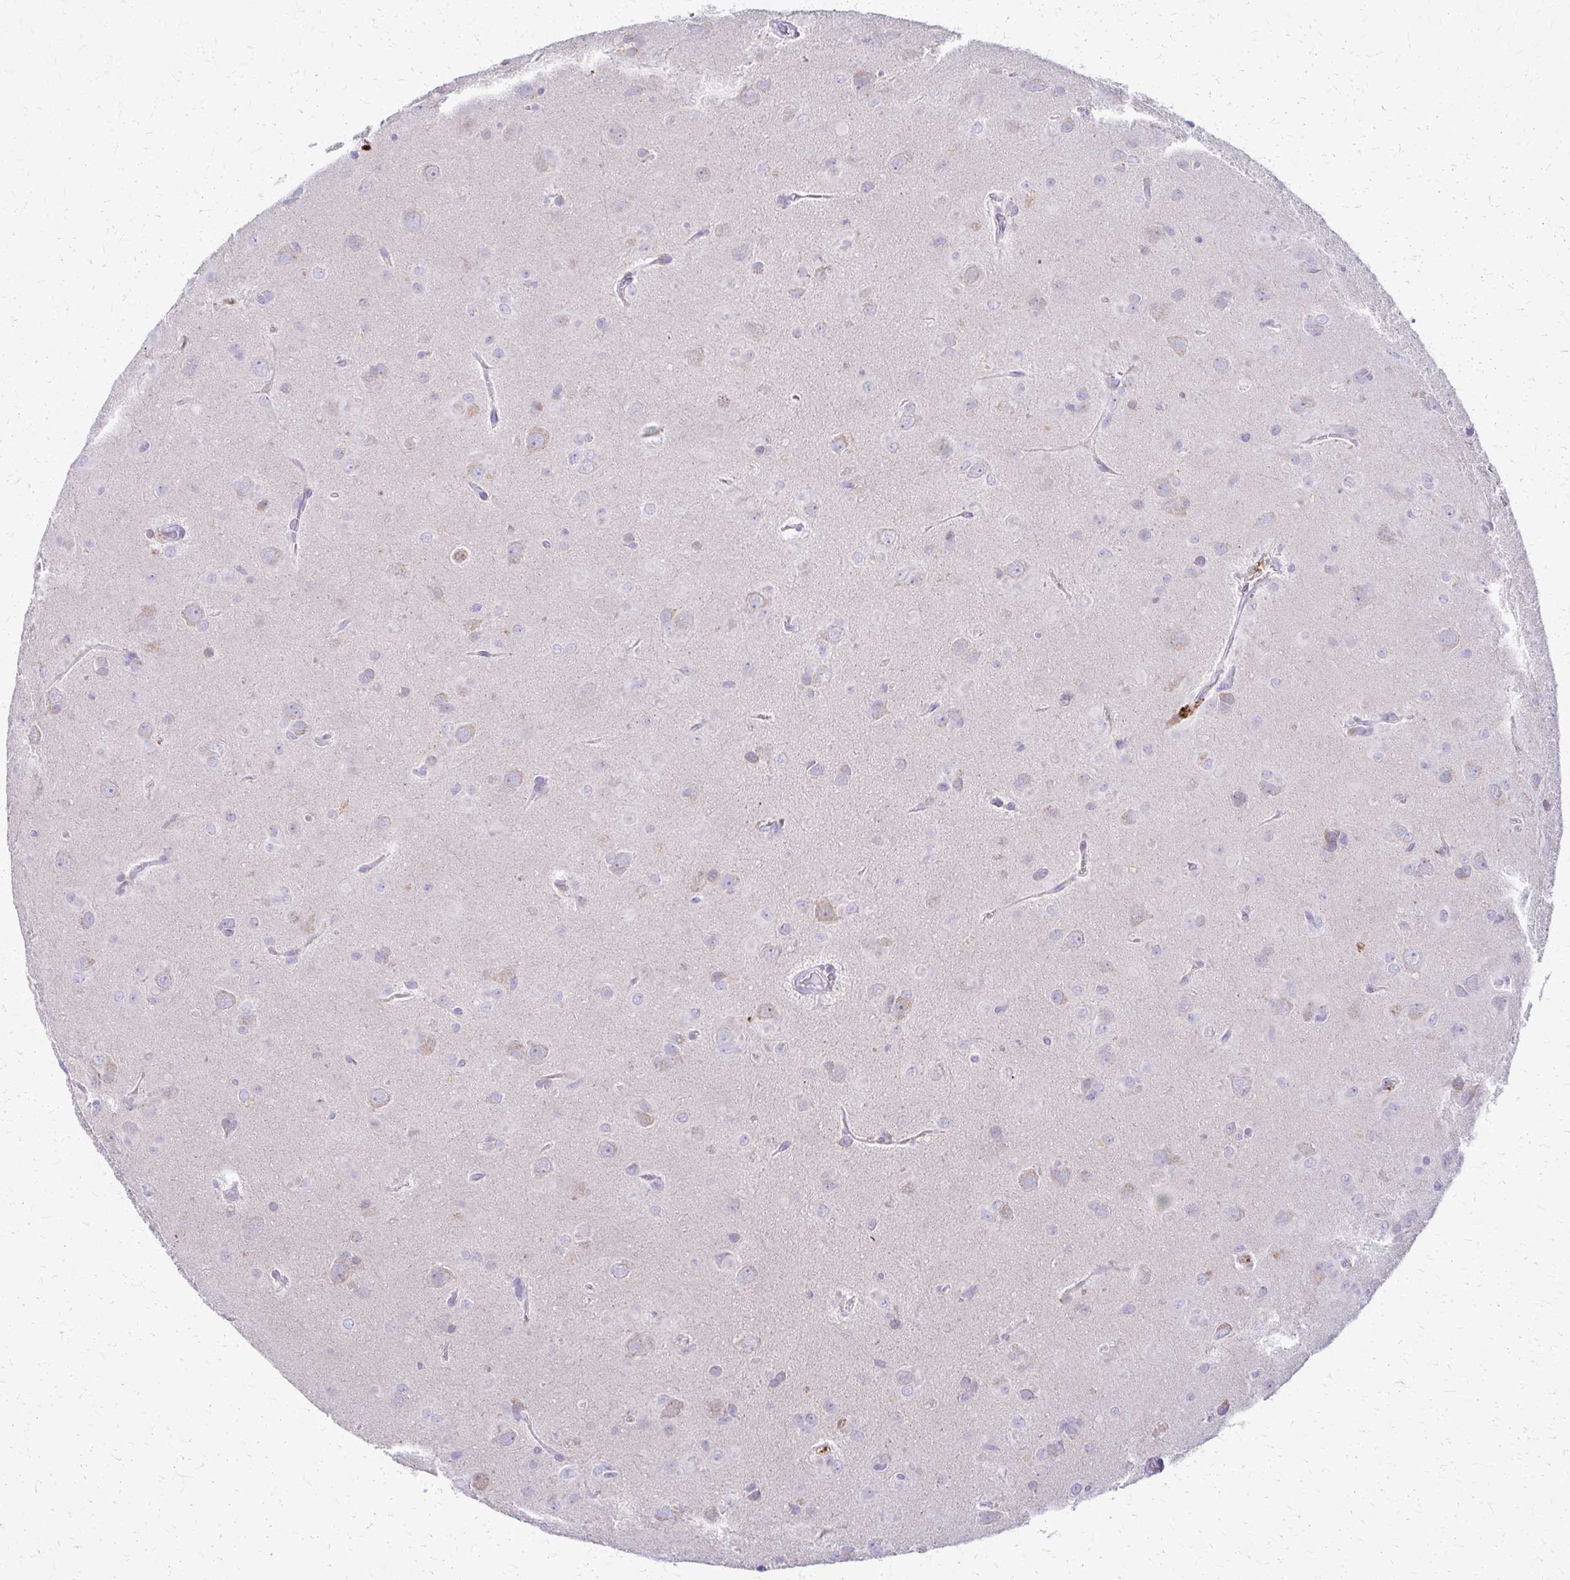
{"staining": {"intensity": "negative", "quantity": "none", "location": "none"}, "tissue": "glioma", "cell_type": "Tumor cells", "image_type": "cancer", "snomed": [{"axis": "morphology", "description": "Glioma, malignant, Low grade"}, {"axis": "topography", "description": "Brain"}], "caption": "IHC micrograph of neoplastic tissue: human malignant glioma (low-grade) stained with DAB demonstrates no significant protein positivity in tumor cells.", "gene": "SAMD13", "patient": {"sex": "male", "age": 58}}